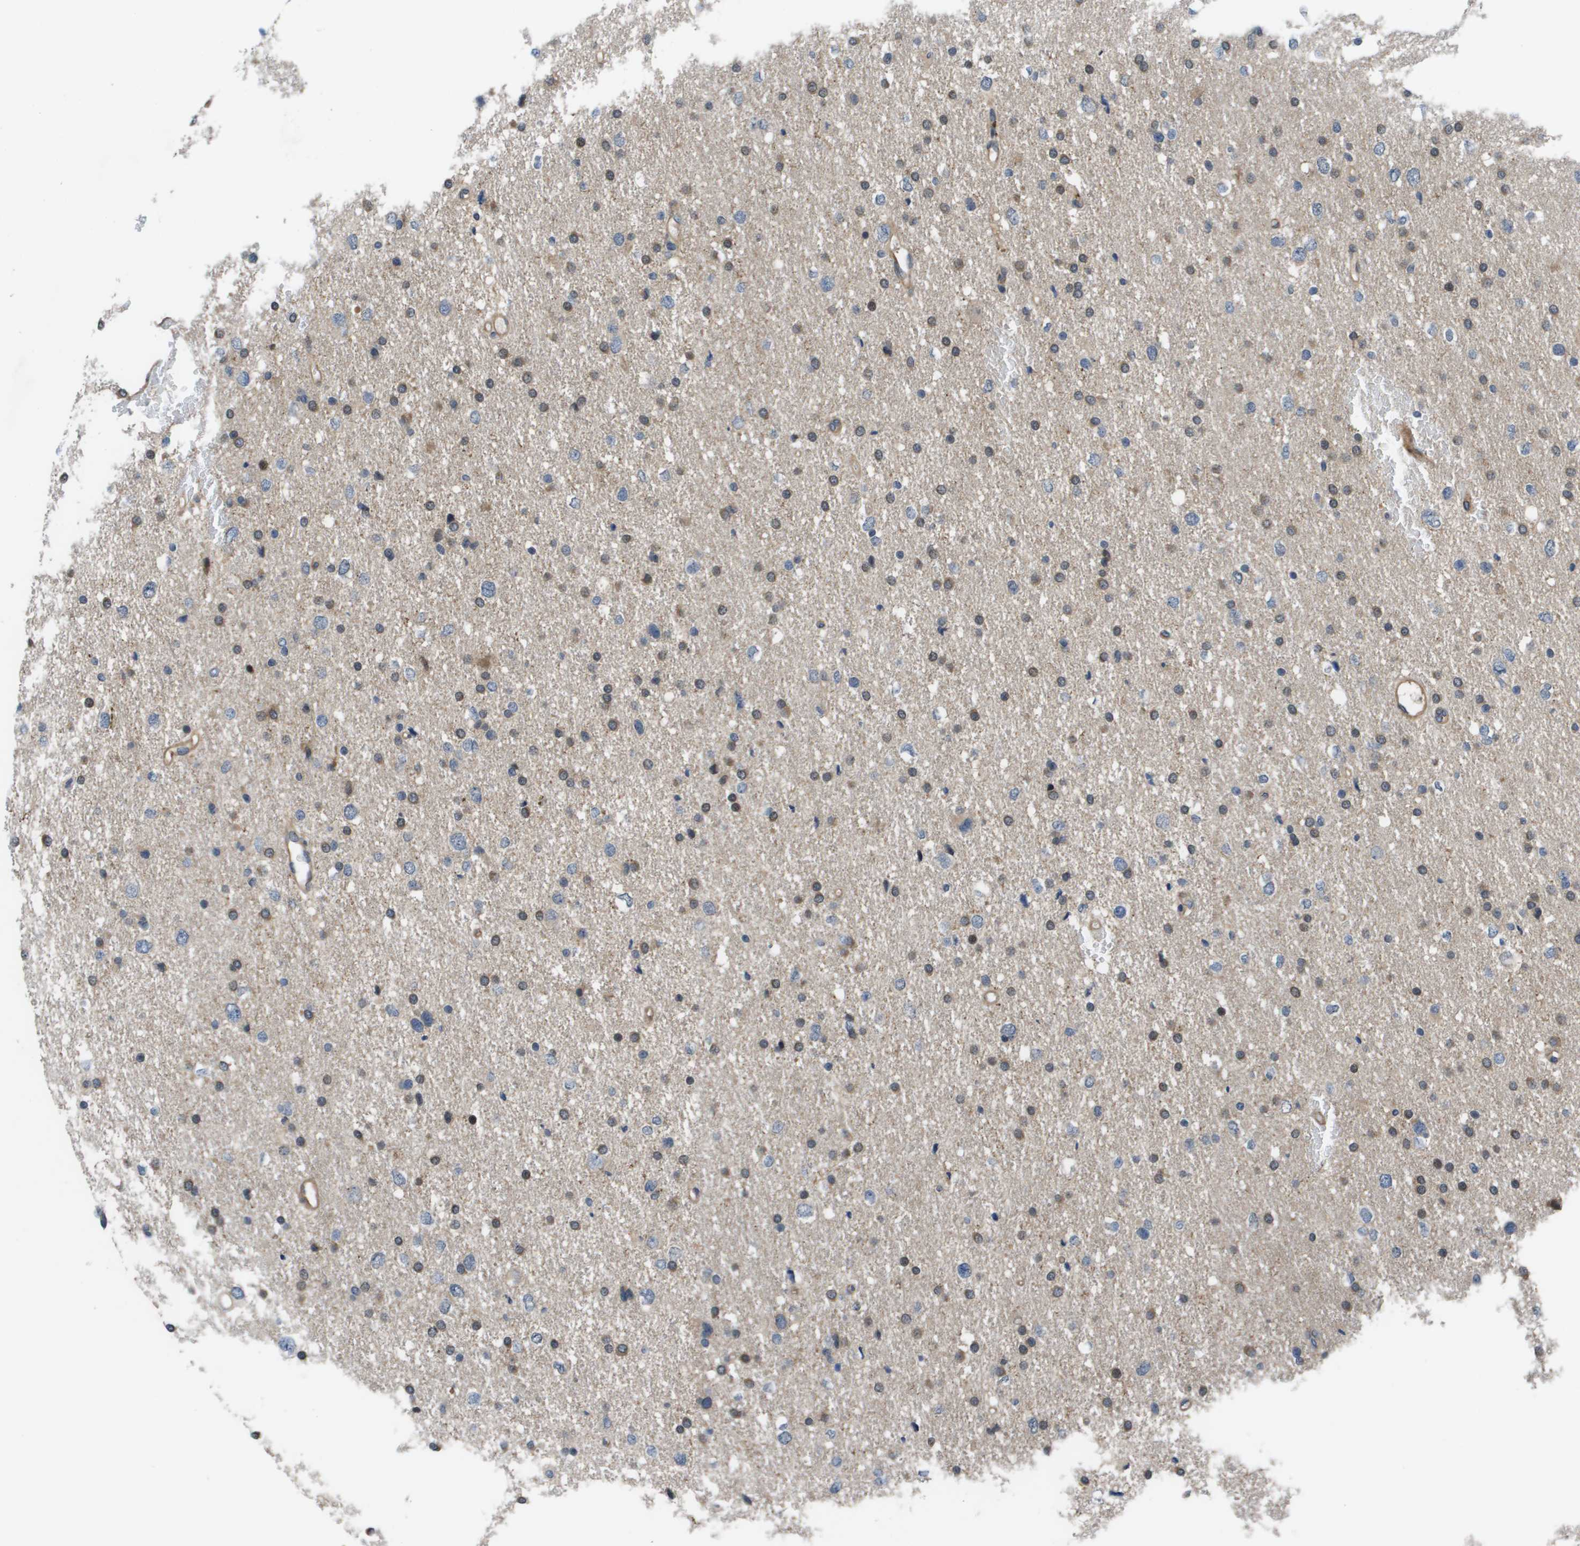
{"staining": {"intensity": "weak", "quantity": "<25%", "location": "cytoplasmic/membranous"}, "tissue": "glioma", "cell_type": "Tumor cells", "image_type": "cancer", "snomed": [{"axis": "morphology", "description": "Glioma, malignant, Low grade"}, {"axis": "topography", "description": "Brain"}], "caption": "High magnification brightfield microscopy of glioma stained with DAB (3,3'-diaminobenzidine) (brown) and counterstained with hematoxylin (blue): tumor cells show no significant expression.", "gene": "ENPP5", "patient": {"sex": "female", "age": 37}}